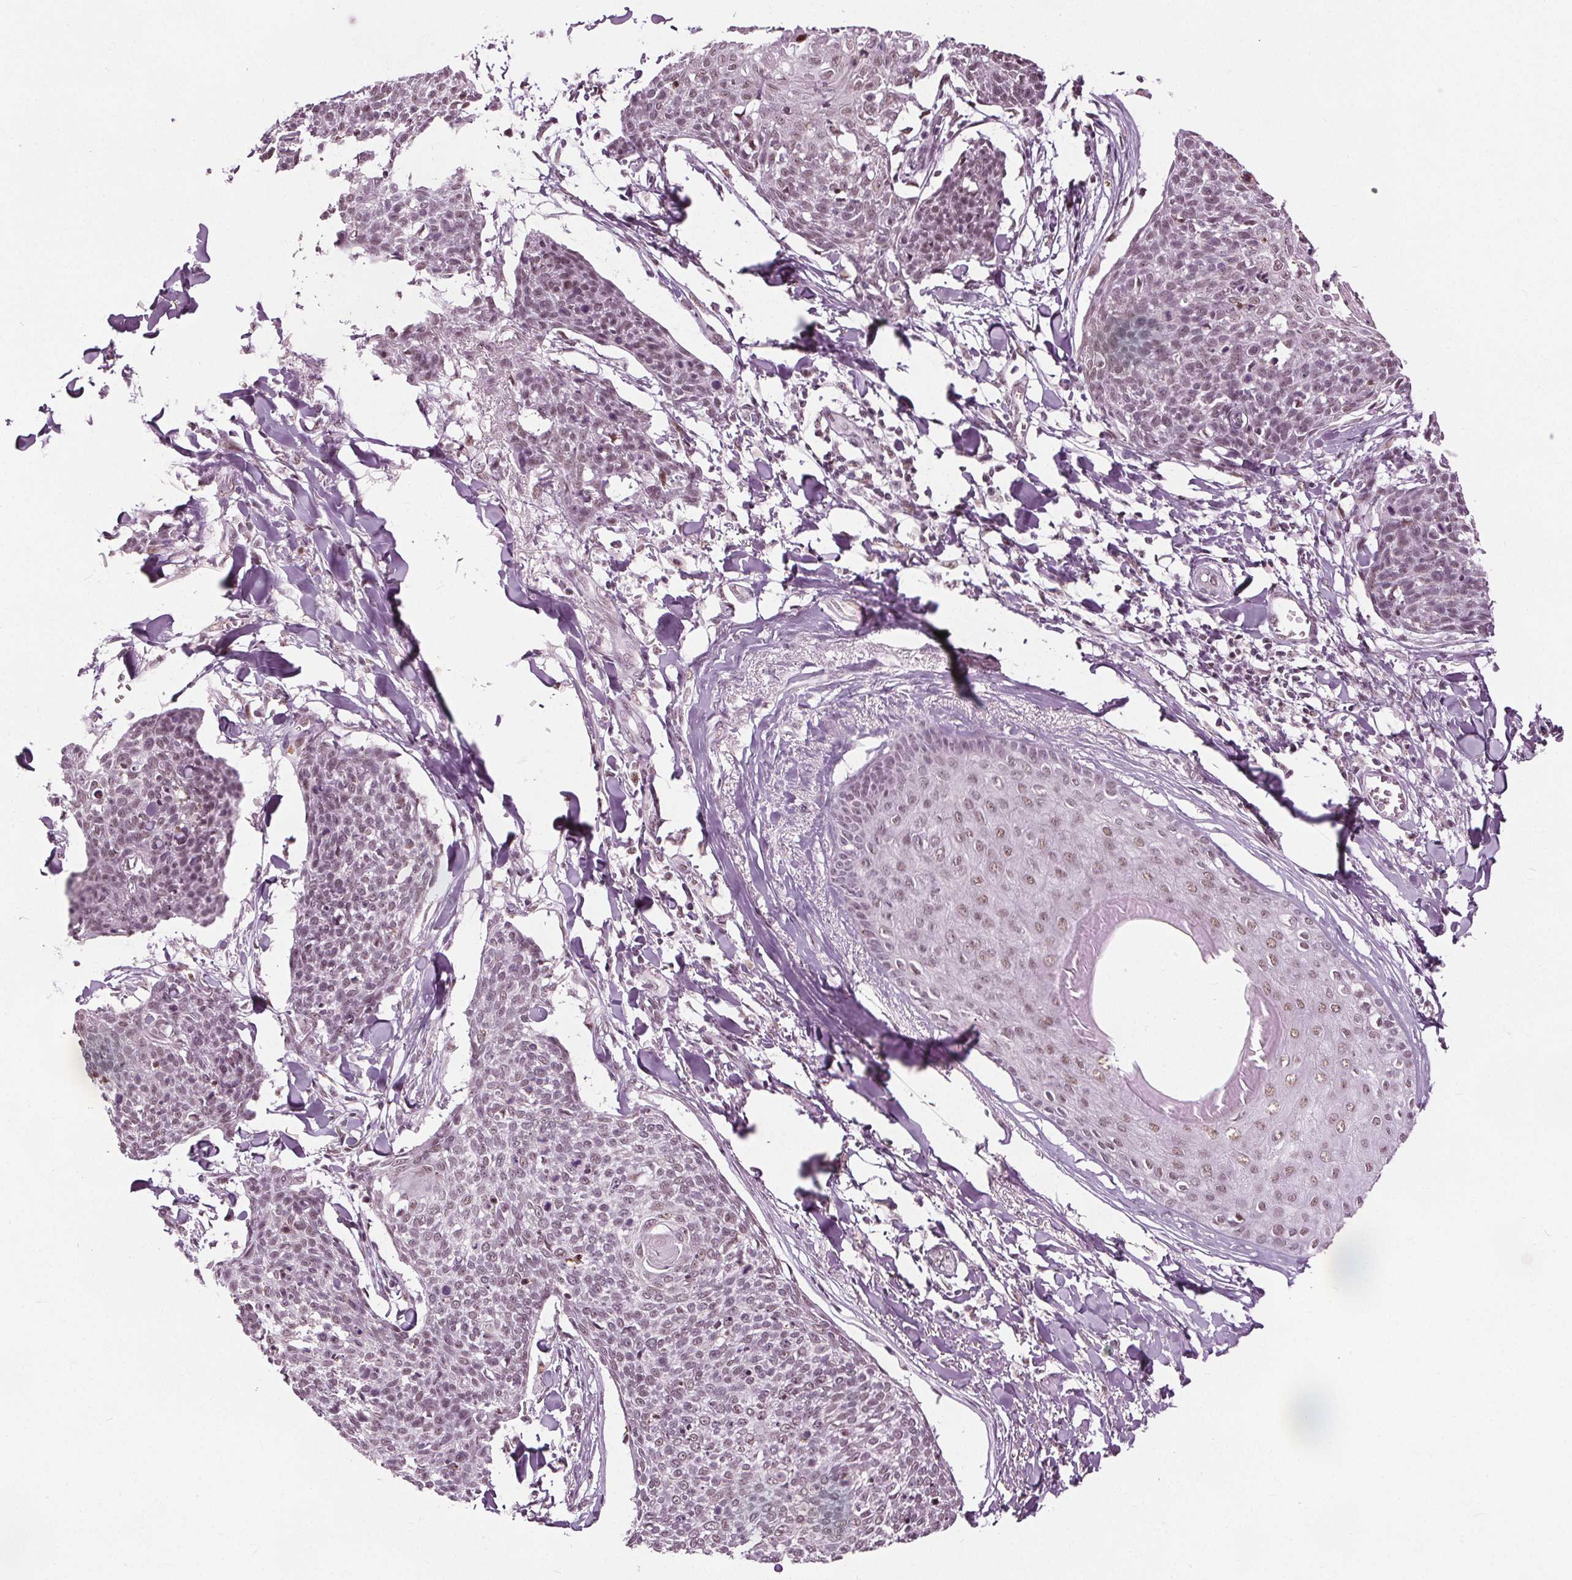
{"staining": {"intensity": "weak", "quantity": "25%-75%", "location": "nuclear"}, "tissue": "skin cancer", "cell_type": "Tumor cells", "image_type": "cancer", "snomed": [{"axis": "morphology", "description": "Squamous cell carcinoma, NOS"}, {"axis": "topography", "description": "Skin"}, {"axis": "topography", "description": "Vulva"}], "caption": "Immunohistochemical staining of skin squamous cell carcinoma displays weak nuclear protein staining in approximately 25%-75% of tumor cells. The protein is stained brown, and the nuclei are stained in blue (DAB IHC with brightfield microscopy, high magnification).", "gene": "IWS1", "patient": {"sex": "female", "age": 75}}